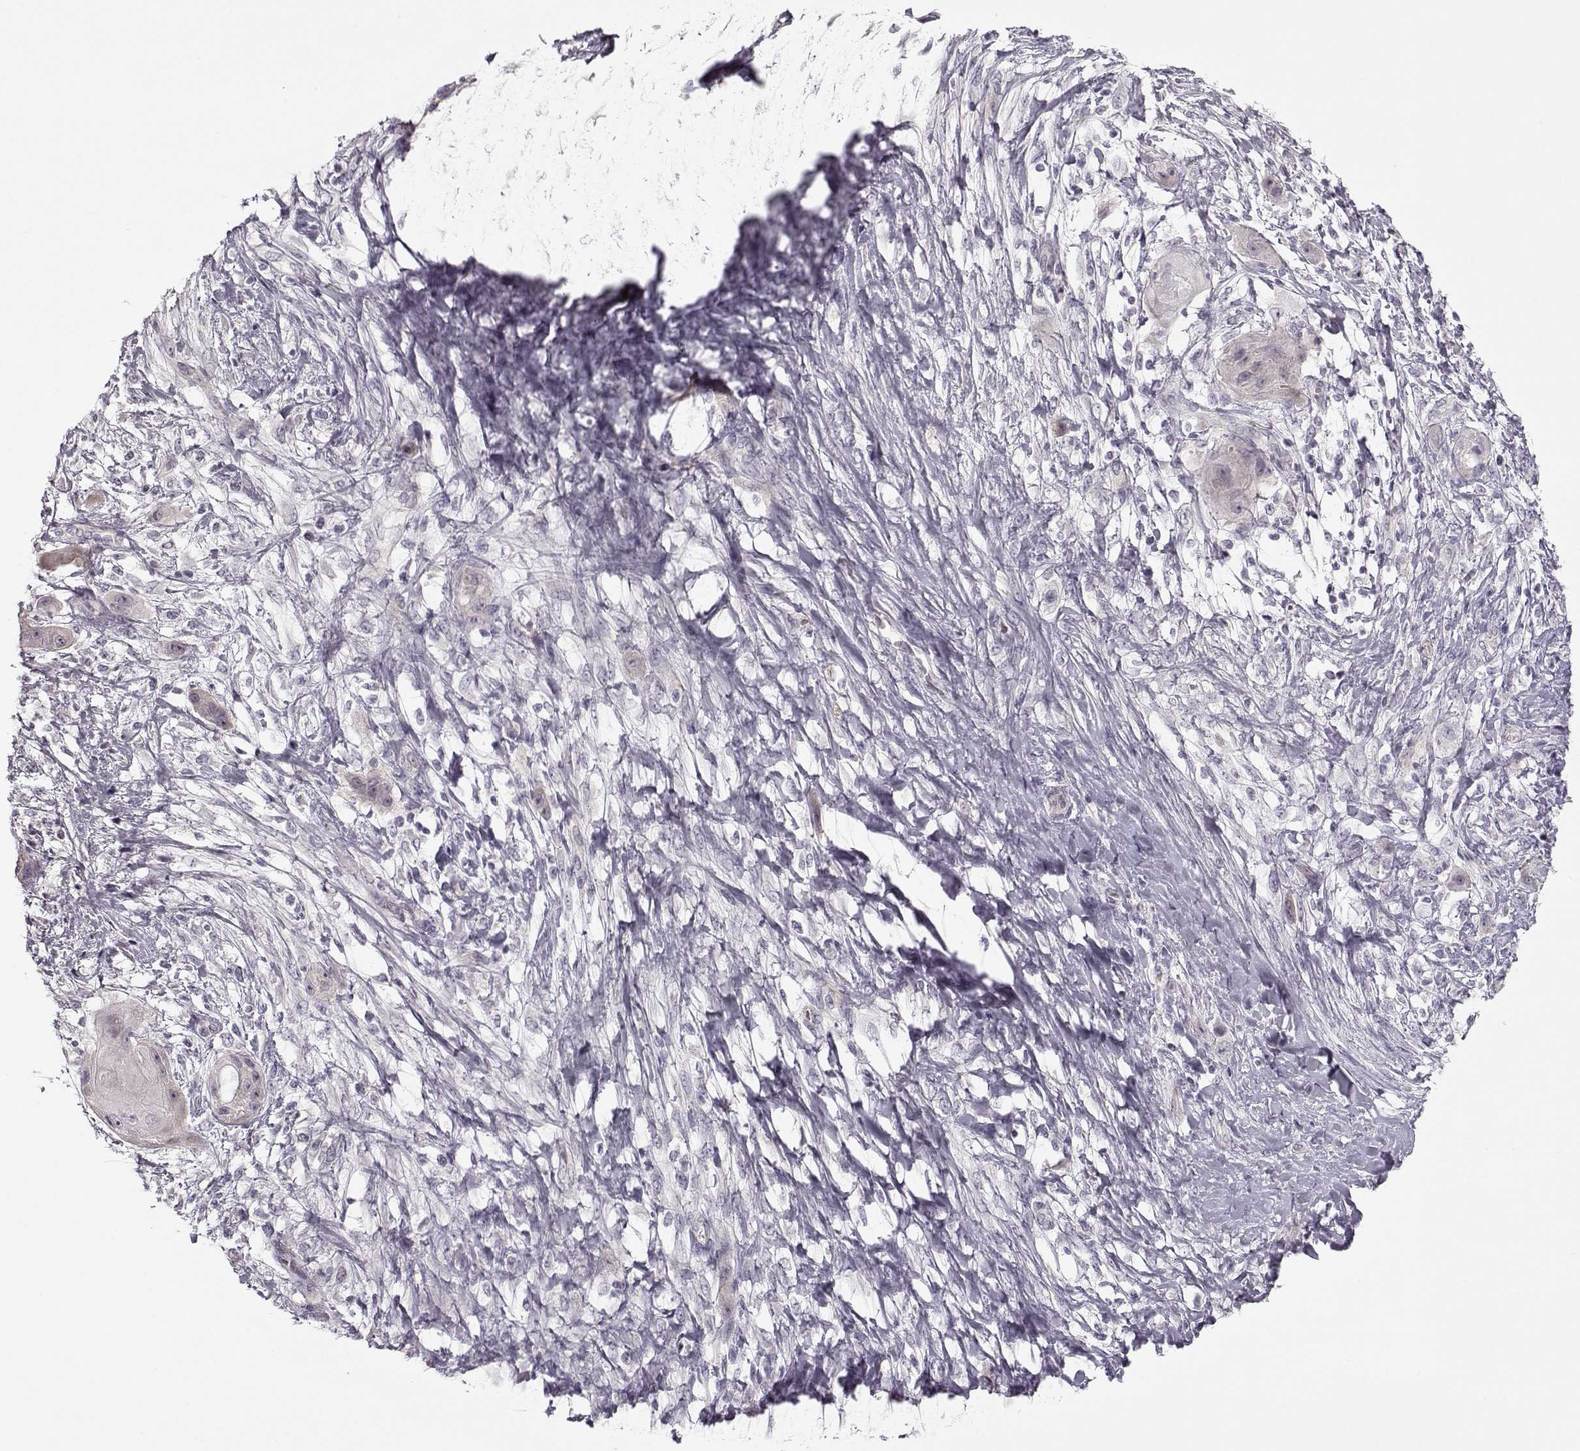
{"staining": {"intensity": "negative", "quantity": "none", "location": "none"}, "tissue": "skin cancer", "cell_type": "Tumor cells", "image_type": "cancer", "snomed": [{"axis": "morphology", "description": "Squamous cell carcinoma, NOS"}, {"axis": "topography", "description": "Skin"}], "caption": "The immunohistochemistry histopathology image has no significant staining in tumor cells of squamous cell carcinoma (skin) tissue.", "gene": "PNMT", "patient": {"sex": "male", "age": 62}}